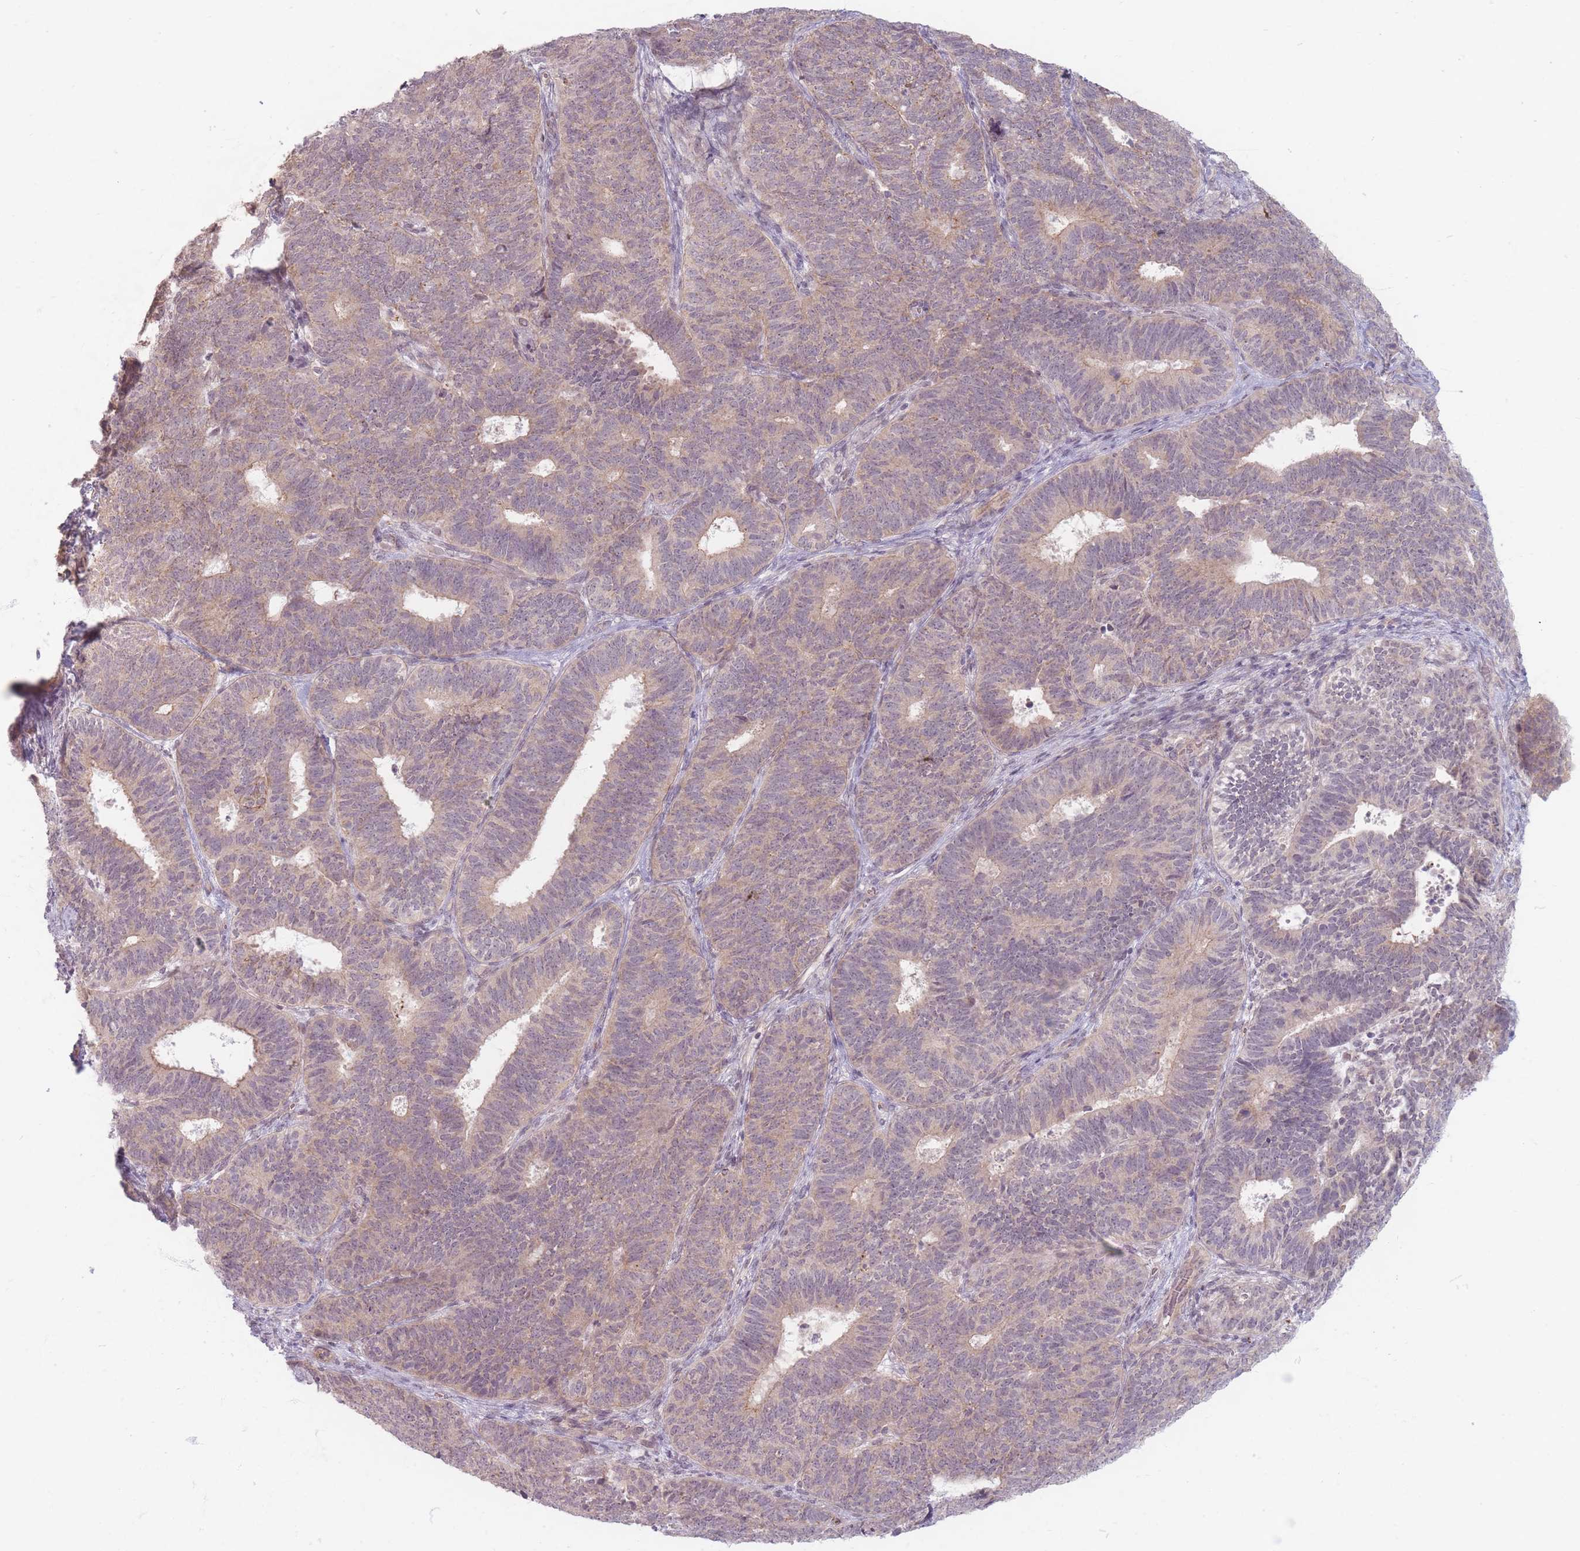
{"staining": {"intensity": "weak", "quantity": ">75%", "location": "cytoplasmic/membranous"}, "tissue": "endometrial cancer", "cell_type": "Tumor cells", "image_type": "cancer", "snomed": [{"axis": "morphology", "description": "Adenocarcinoma, NOS"}, {"axis": "topography", "description": "Endometrium"}], "caption": "Immunohistochemistry micrograph of adenocarcinoma (endometrial) stained for a protein (brown), which exhibits low levels of weak cytoplasmic/membranous expression in approximately >75% of tumor cells.", "gene": "GABRA6", "patient": {"sex": "female", "age": 70}}